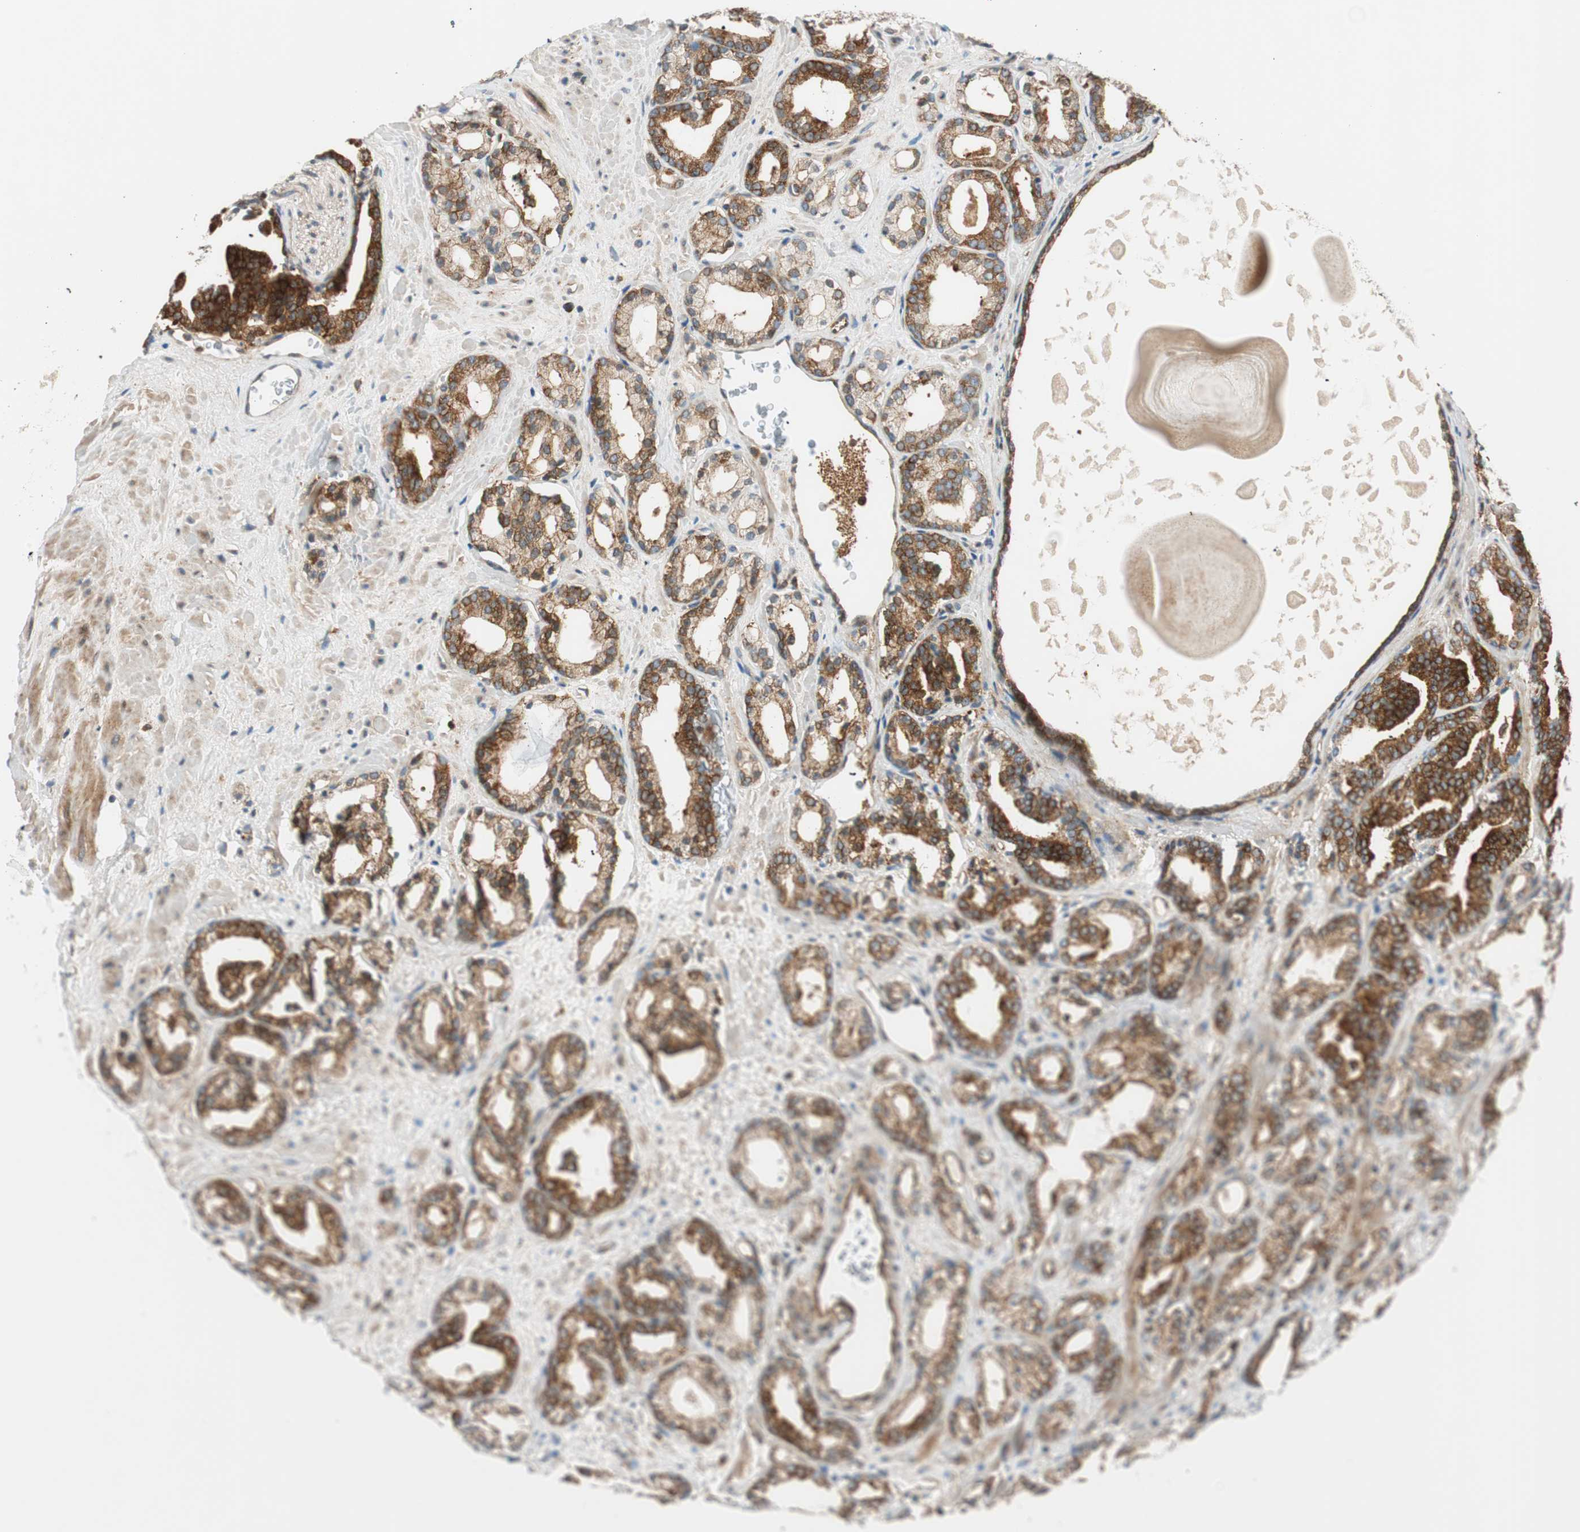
{"staining": {"intensity": "strong", "quantity": ">75%", "location": "cytoplasmic/membranous"}, "tissue": "prostate cancer", "cell_type": "Tumor cells", "image_type": "cancer", "snomed": [{"axis": "morphology", "description": "Adenocarcinoma, Low grade"}, {"axis": "topography", "description": "Prostate"}], "caption": "Approximately >75% of tumor cells in human adenocarcinoma (low-grade) (prostate) reveal strong cytoplasmic/membranous protein positivity as visualized by brown immunohistochemical staining.", "gene": "ABI1", "patient": {"sex": "male", "age": 63}}